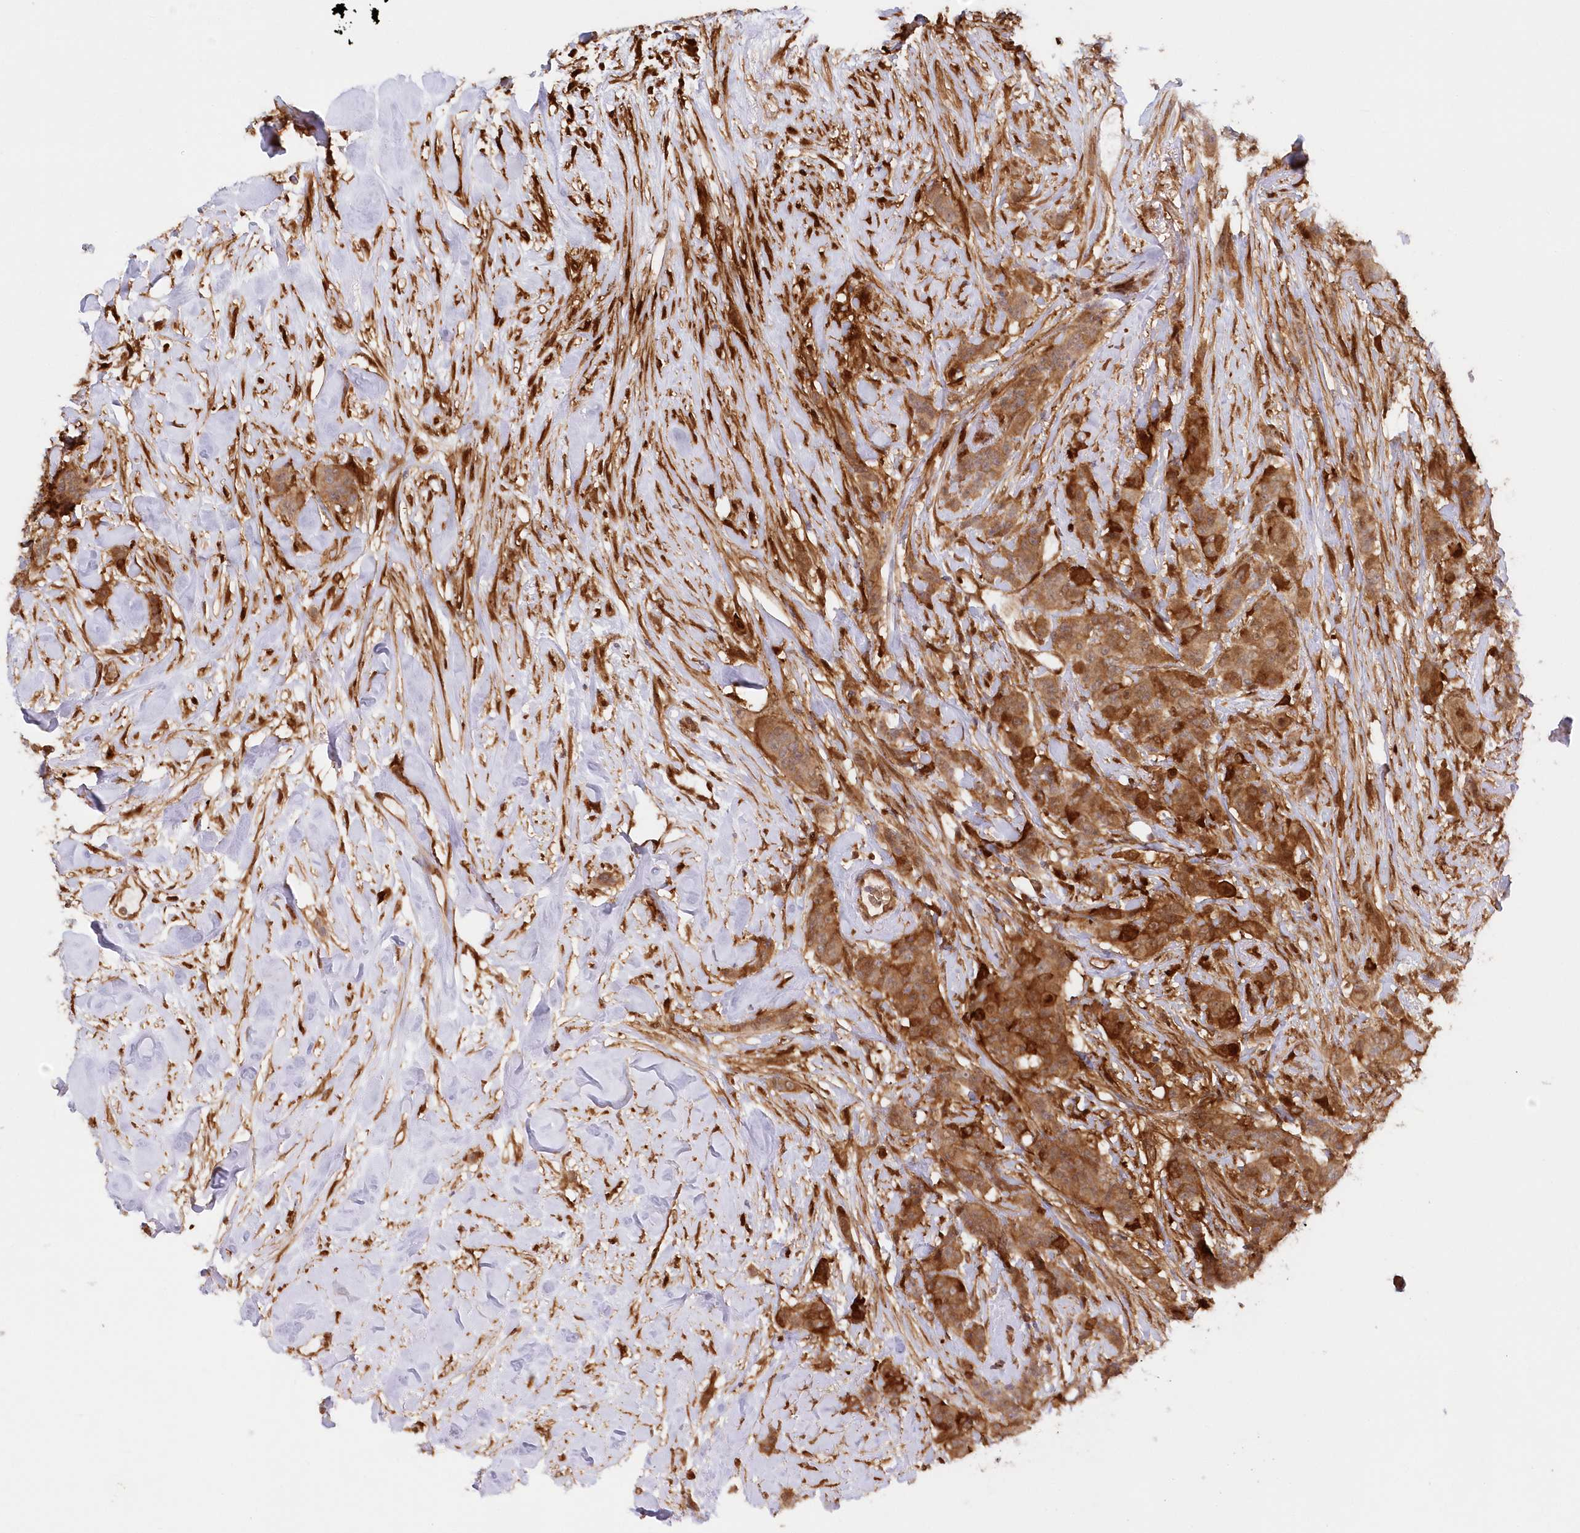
{"staining": {"intensity": "moderate", "quantity": ">75%", "location": "cytoplasmic/membranous"}, "tissue": "breast cancer", "cell_type": "Tumor cells", "image_type": "cancer", "snomed": [{"axis": "morphology", "description": "Duct carcinoma"}, {"axis": "topography", "description": "Breast"}], "caption": "Breast cancer (invasive ductal carcinoma) tissue exhibits moderate cytoplasmic/membranous expression in approximately >75% of tumor cells, visualized by immunohistochemistry.", "gene": "GBE1", "patient": {"sex": "female", "age": 40}}